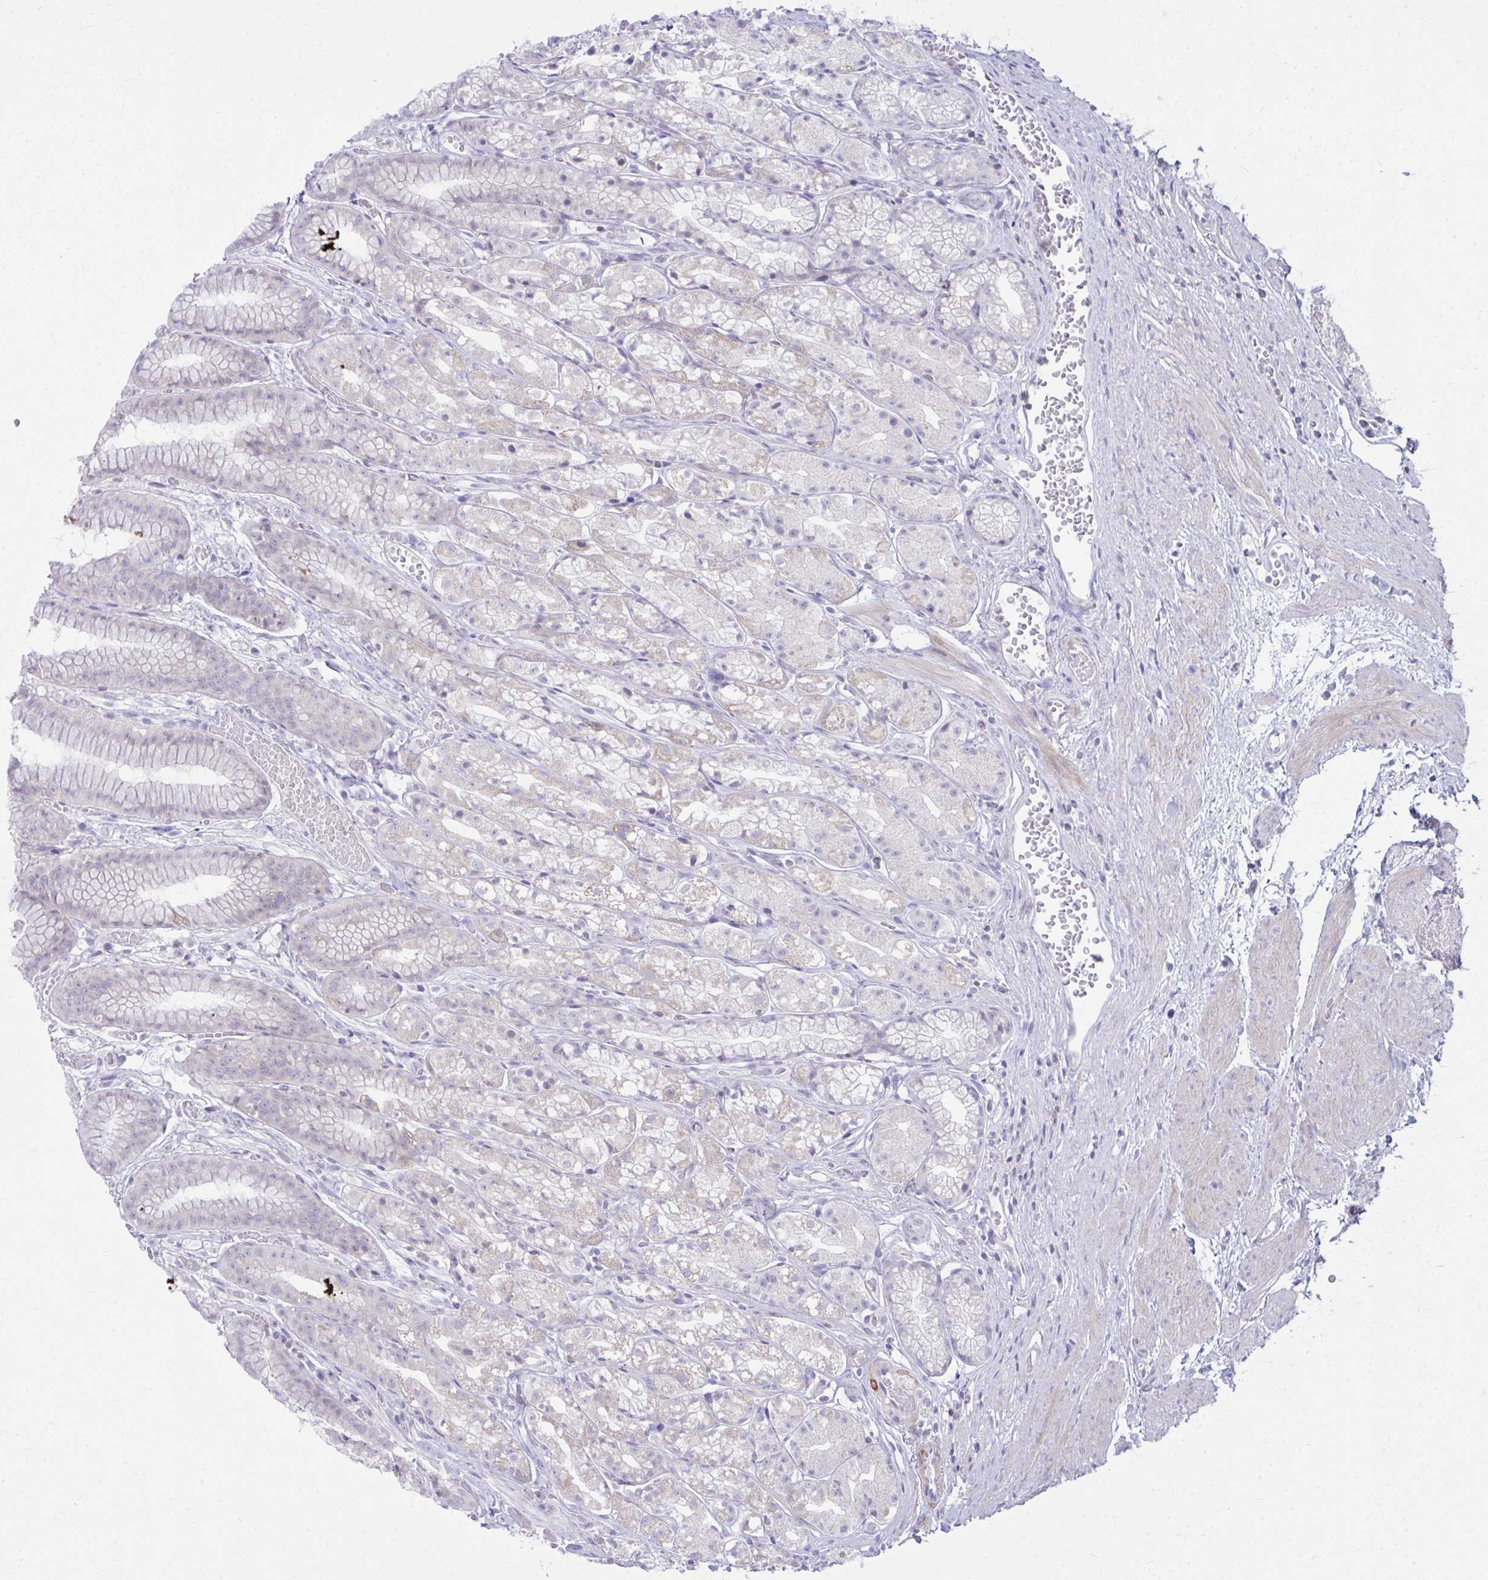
{"staining": {"intensity": "weak", "quantity": "25%-75%", "location": "cytoplasmic/membranous"}, "tissue": "stomach", "cell_type": "Glandular cells", "image_type": "normal", "snomed": [{"axis": "morphology", "description": "Normal tissue, NOS"}, {"axis": "topography", "description": "Smooth muscle"}, {"axis": "topography", "description": "Stomach"}], "caption": "This micrograph reveals IHC staining of normal stomach, with low weak cytoplasmic/membranous staining in approximately 25%-75% of glandular cells.", "gene": "OR7A5", "patient": {"sex": "male", "age": 70}}